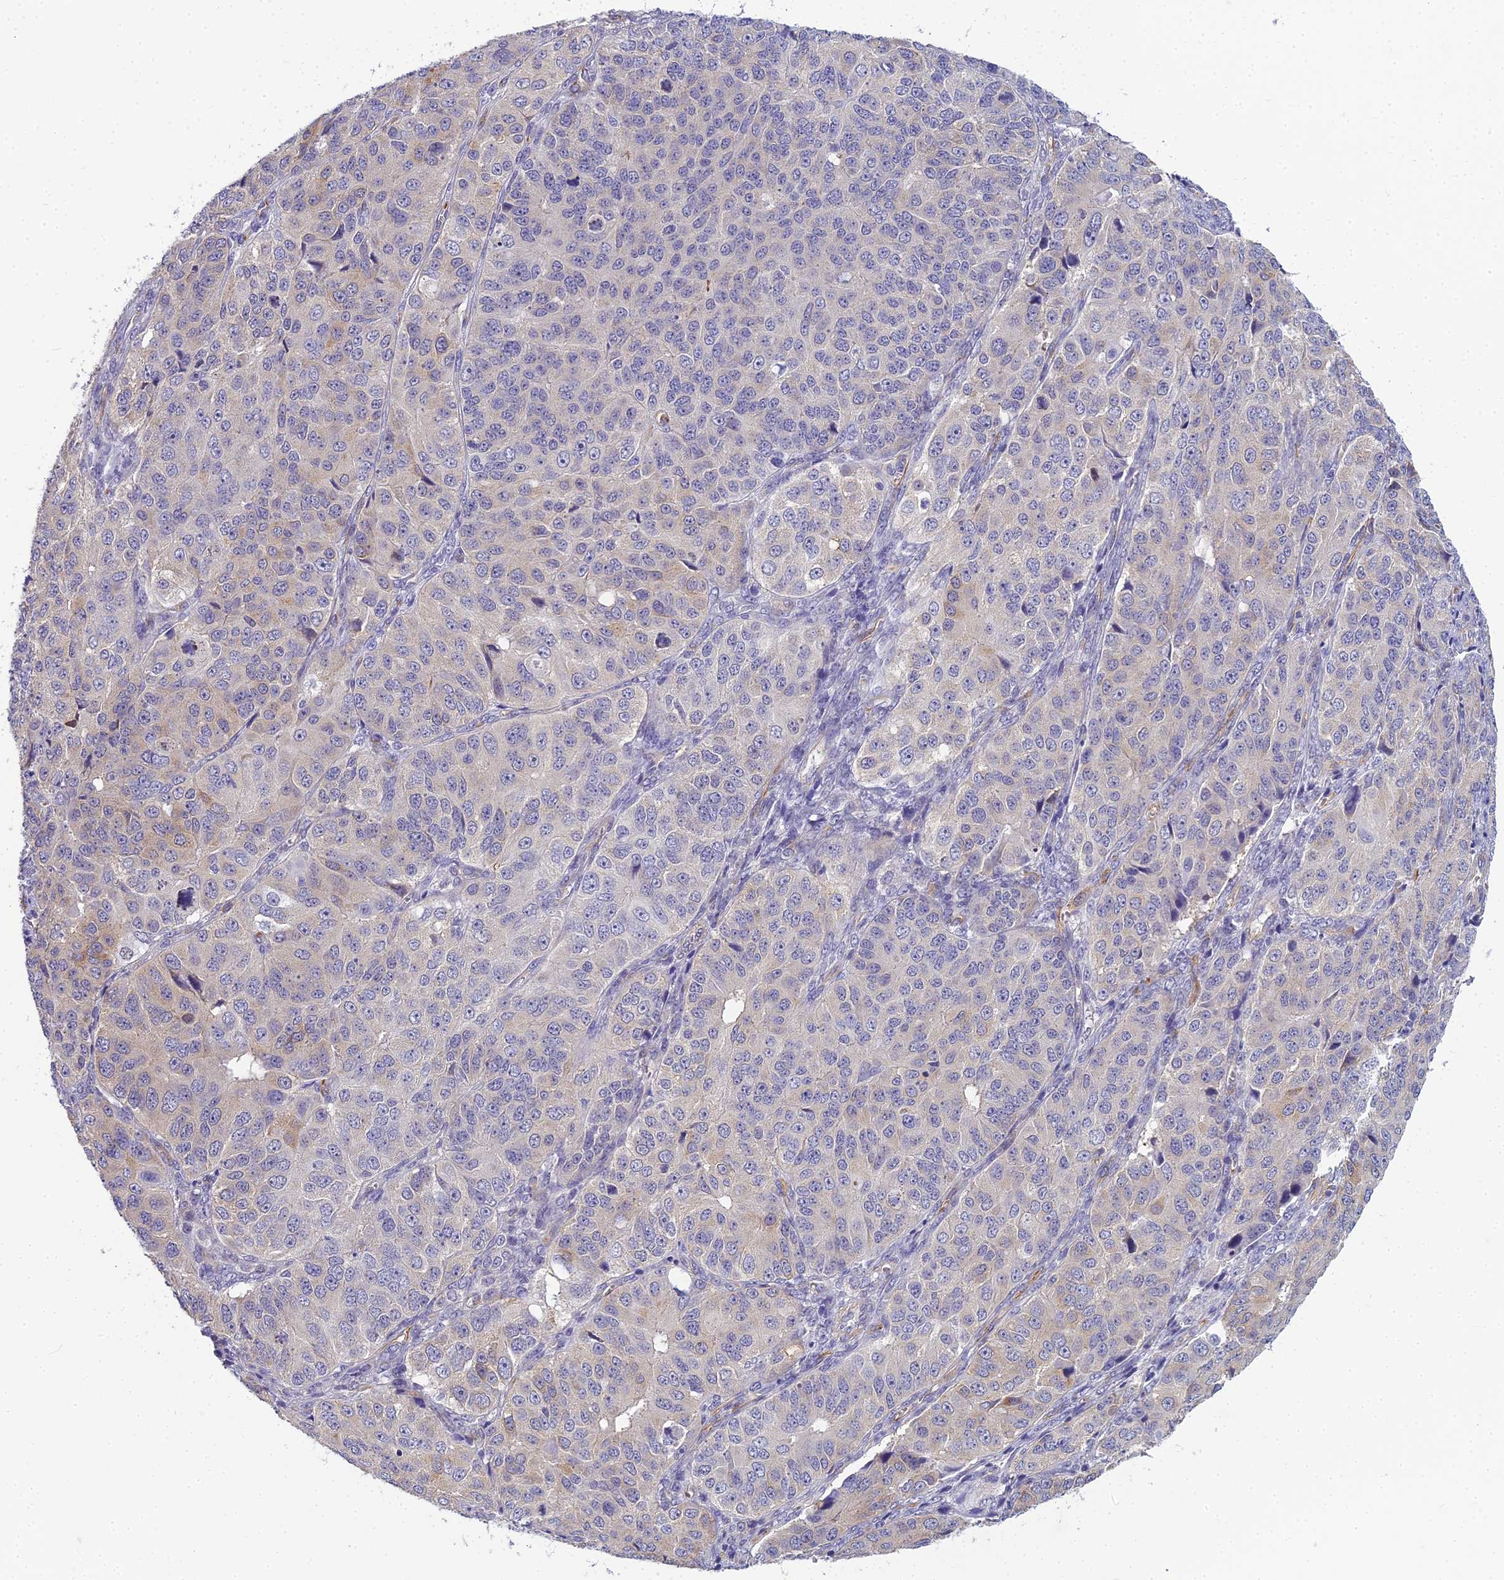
{"staining": {"intensity": "negative", "quantity": "none", "location": "none"}, "tissue": "ovarian cancer", "cell_type": "Tumor cells", "image_type": "cancer", "snomed": [{"axis": "morphology", "description": "Carcinoma, endometroid"}, {"axis": "topography", "description": "Ovary"}], "caption": "Immunohistochemical staining of endometroid carcinoma (ovarian) shows no significant positivity in tumor cells. Nuclei are stained in blue.", "gene": "RGL3", "patient": {"sex": "female", "age": 51}}